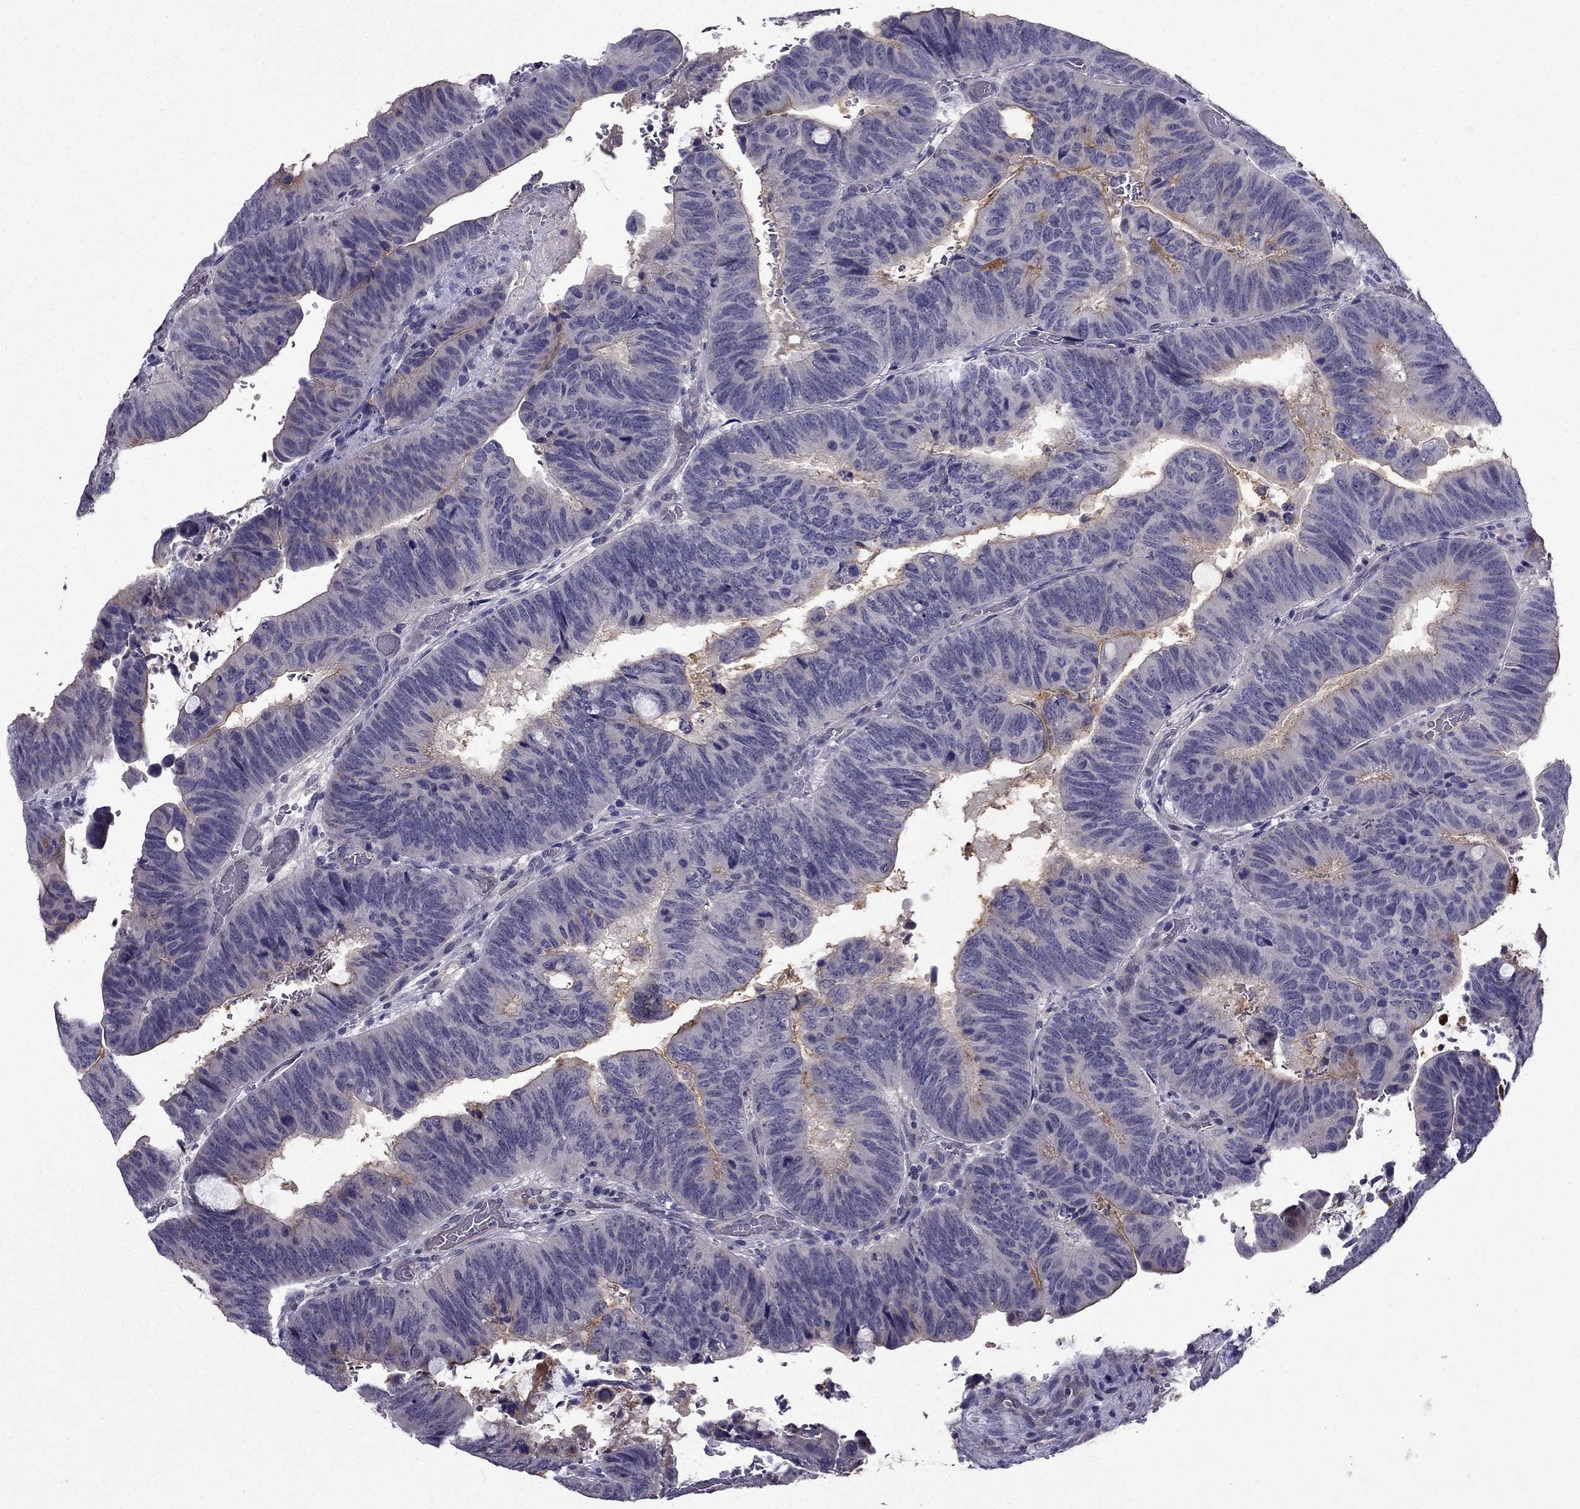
{"staining": {"intensity": "weak", "quantity": "25%-75%", "location": "cytoplasmic/membranous"}, "tissue": "colorectal cancer", "cell_type": "Tumor cells", "image_type": "cancer", "snomed": [{"axis": "morphology", "description": "Normal tissue, NOS"}, {"axis": "morphology", "description": "Adenocarcinoma, NOS"}, {"axis": "topography", "description": "Rectum"}], "caption": "Protein positivity by IHC displays weak cytoplasmic/membranous expression in about 25%-75% of tumor cells in colorectal cancer (adenocarcinoma). (brown staining indicates protein expression, while blue staining denotes nuclei).", "gene": "DUSP15", "patient": {"sex": "male", "age": 92}}